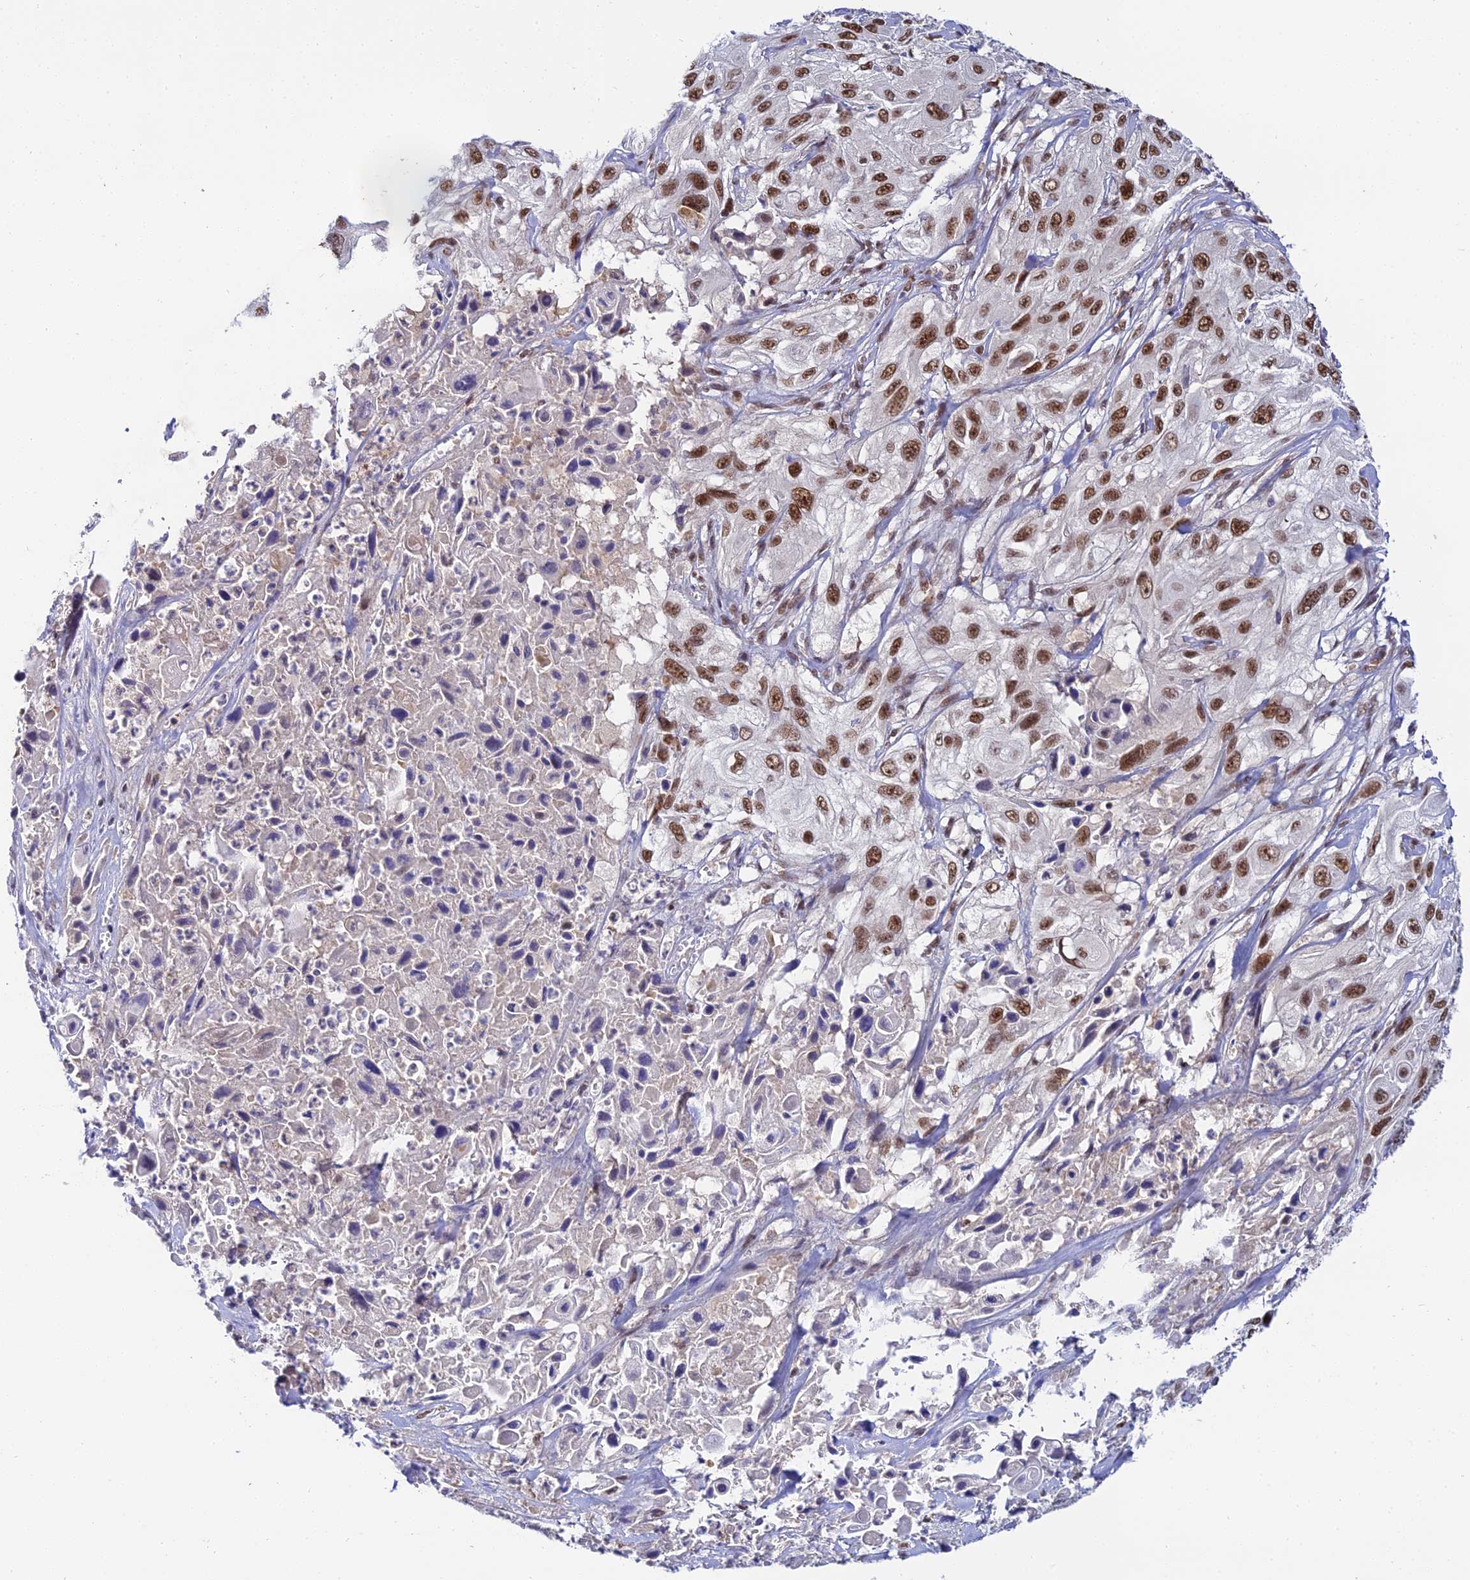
{"staining": {"intensity": "strong", "quantity": ">75%", "location": "nuclear"}, "tissue": "cervical cancer", "cell_type": "Tumor cells", "image_type": "cancer", "snomed": [{"axis": "morphology", "description": "Squamous cell carcinoma, NOS"}, {"axis": "topography", "description": "Cervix"}], "caption": "Immunohistochemical staining of human cervical squamous cell carcinoma shows strong nuclear protein positivity in approximately >75% of tumor cells. (Brightfield microscopy of DAB IHC at high magnification).", "gene": "EXOSC3", "patient": {"sex": "female", "age": 42}}